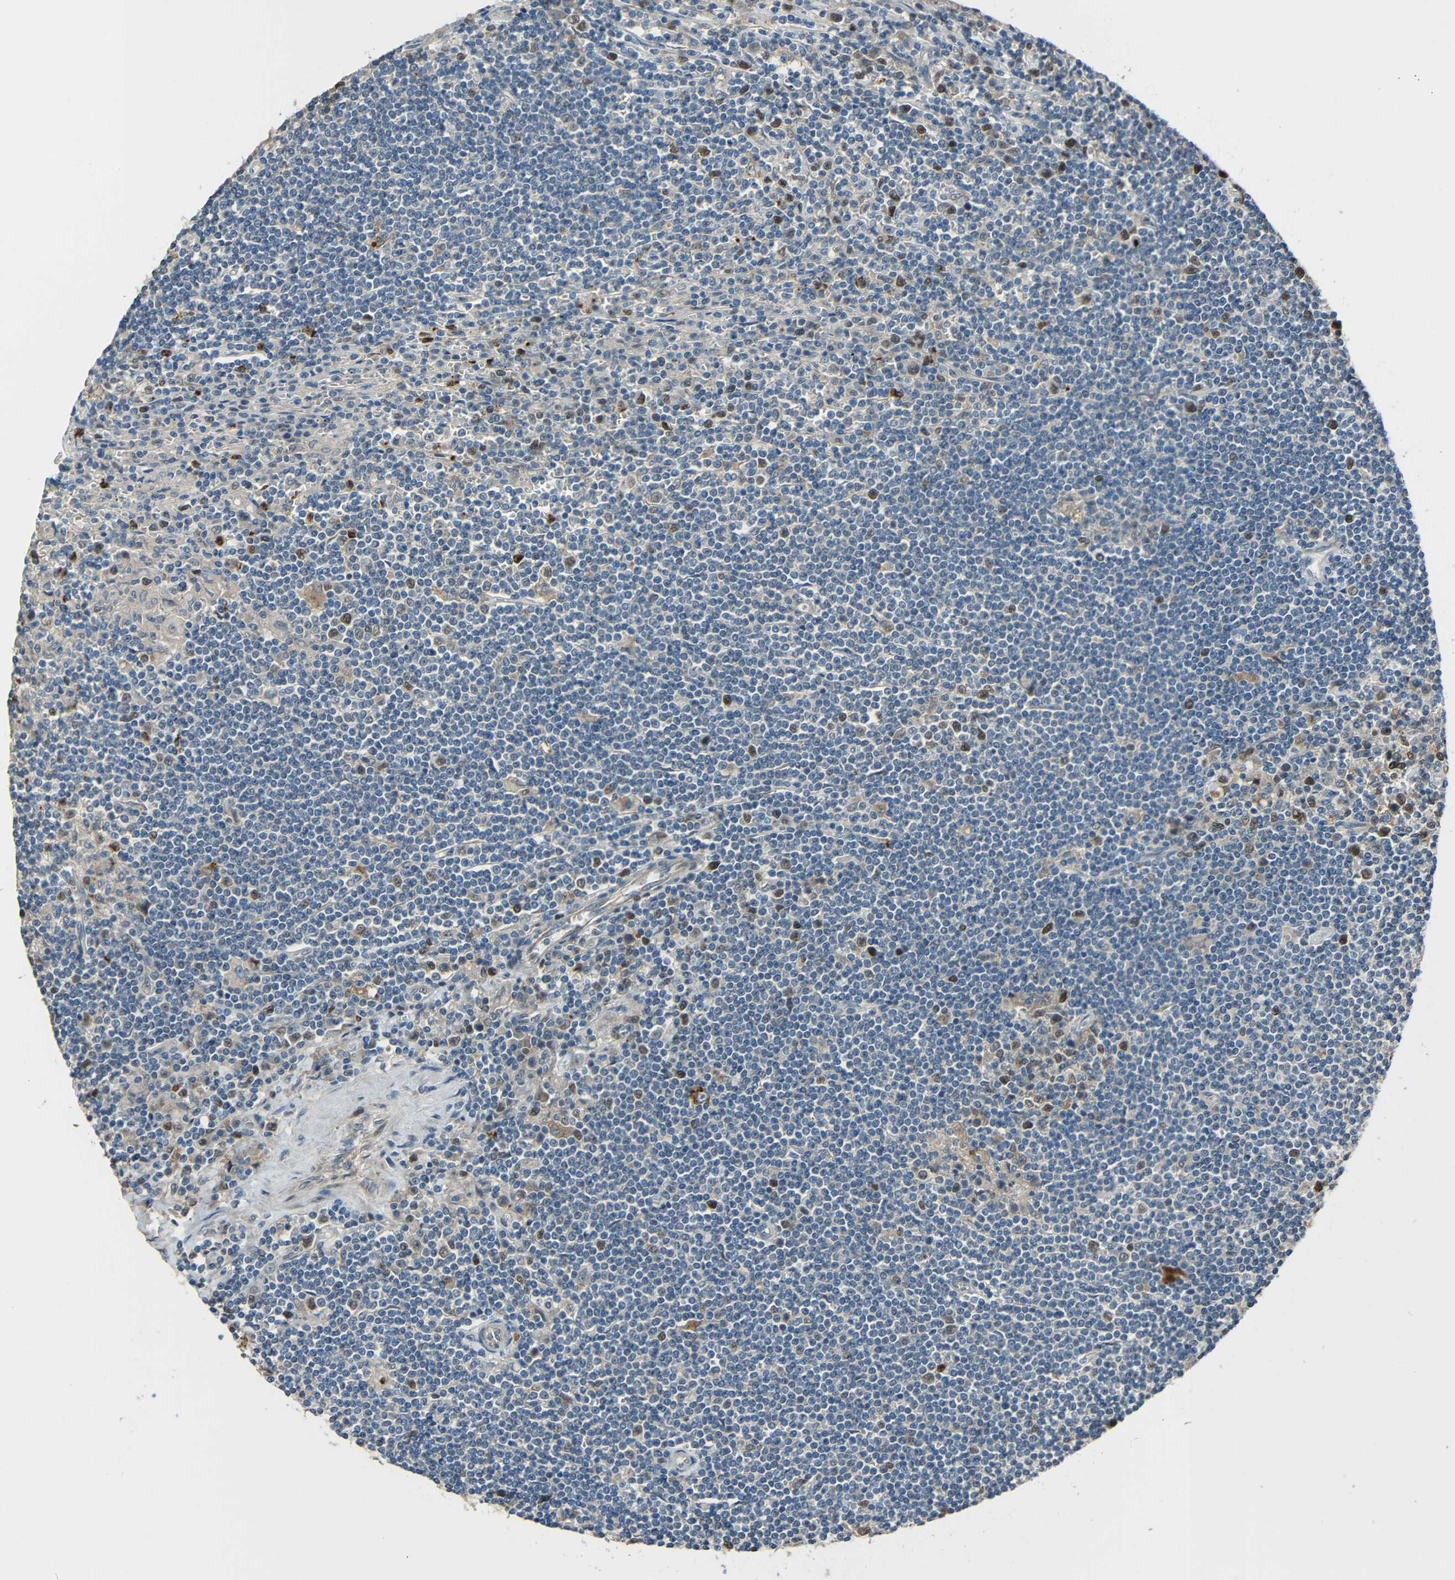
{"staining": {"intensity": "negative", "quantity": "none", "location": "none"}, "tissue": "lymphoma", "cell_type": "Tumor cells", "image_type": "cancer", "snomed": [{"axis": "morphology", "description": "Malignant lymphoma, non-Hodgkin's type, Low grade"}, {"axis": "topography", "description": "Spleen"}], "caption": "DAB immunohistochemical staining of human low-grade malignant lymphoma, non-Hodgkin's type shows no significant positivity in tumor cells.", "gene": "STBD1", "patient": {"sex": "male", "age": 76}}